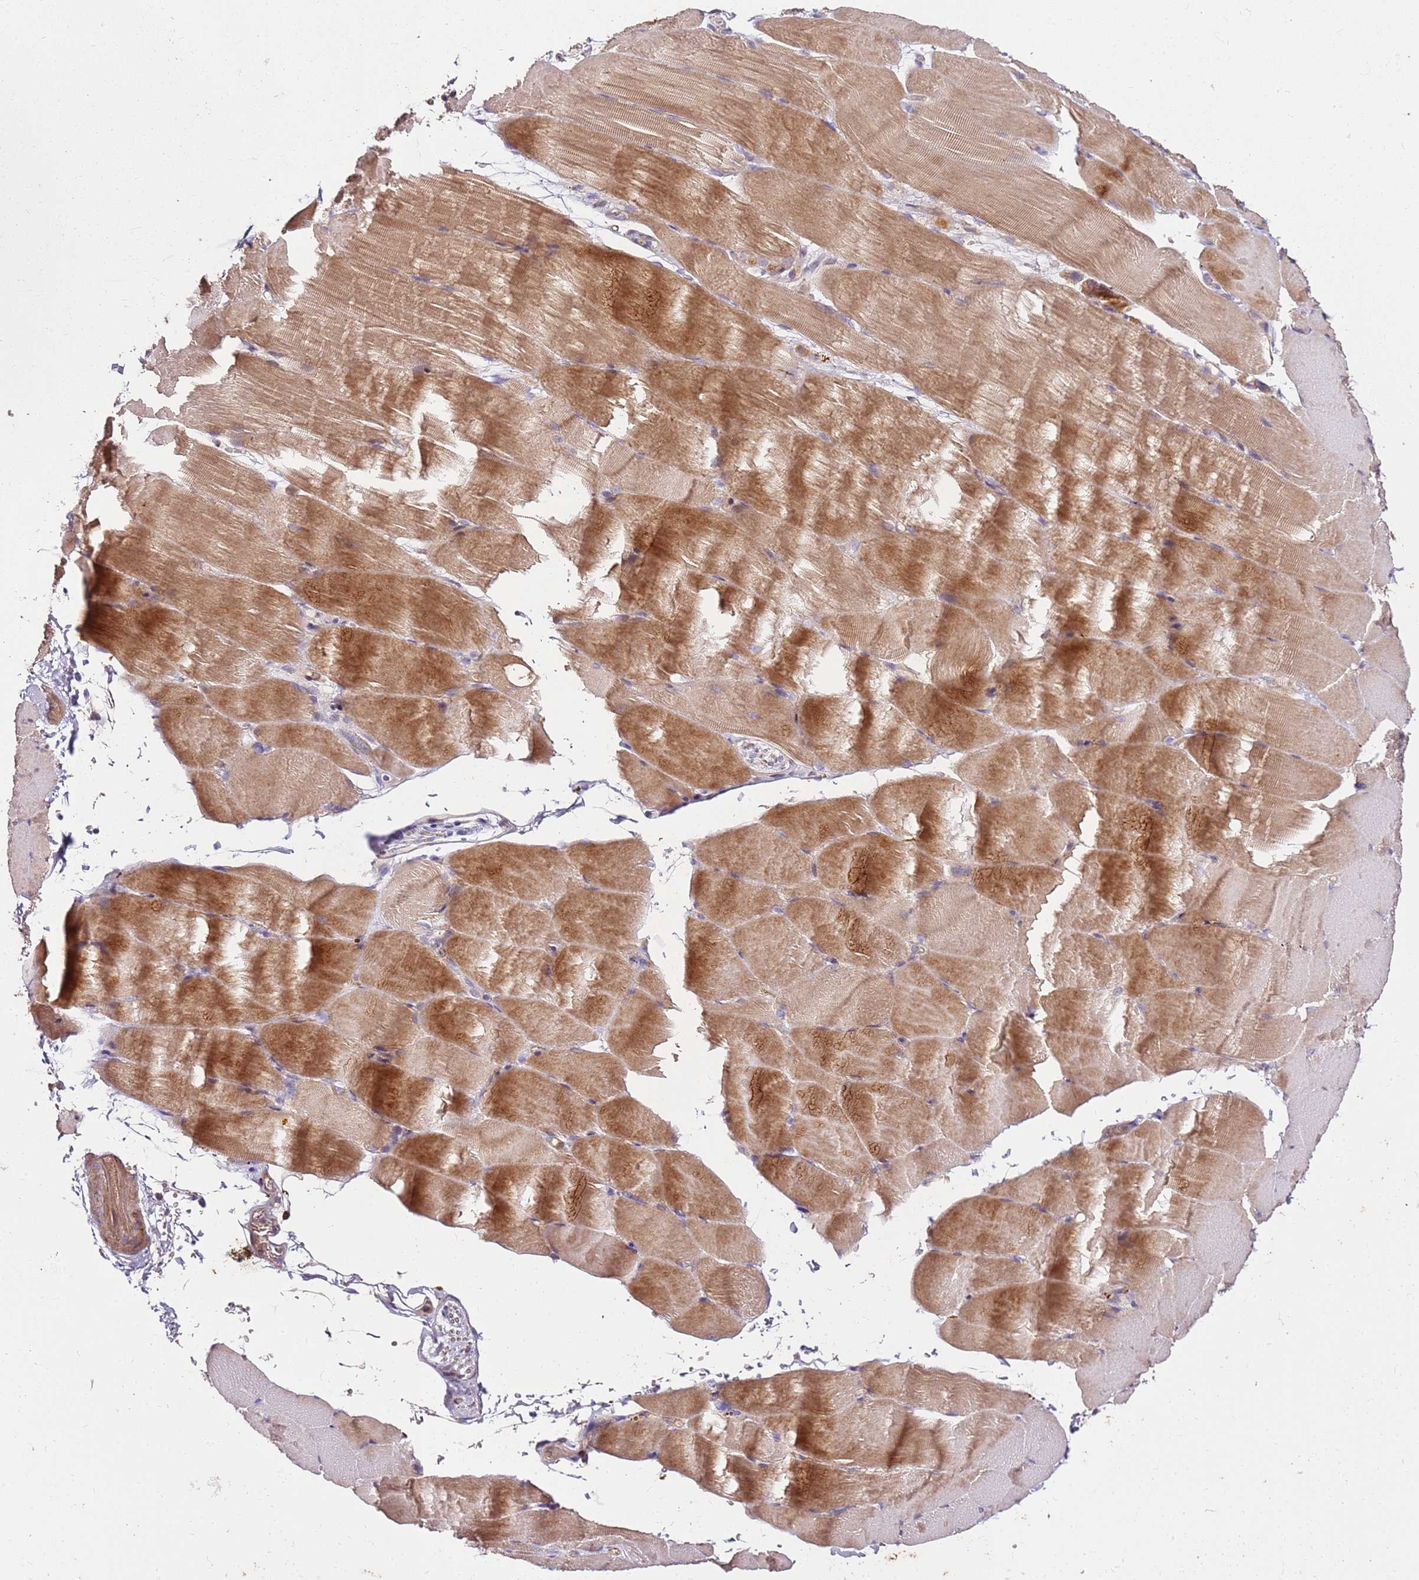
{"staining": {"intensity": "moderate", "quantity": "25%-75%", "location": "cytoplasmic/membranous"}, "tissue": "skeletal muscle", "cell_type": "Myocytes", "image_type": "normal", "snomed": [{"axis": "morphology", "description": "Normal tissue, NOS"}, {"axis": "topography", "description": "Skeletal muscle"}, {"axis": "topography", "description": "Parathyroid gland"}], "caption": "A photomicrograph of human skeletal muscle stained for a protein displays moderate cytoplasmic/membranous brown staining in myocytes.", "gene": "KRTAP21", "patient": {"sex": "female", "age": 37}}